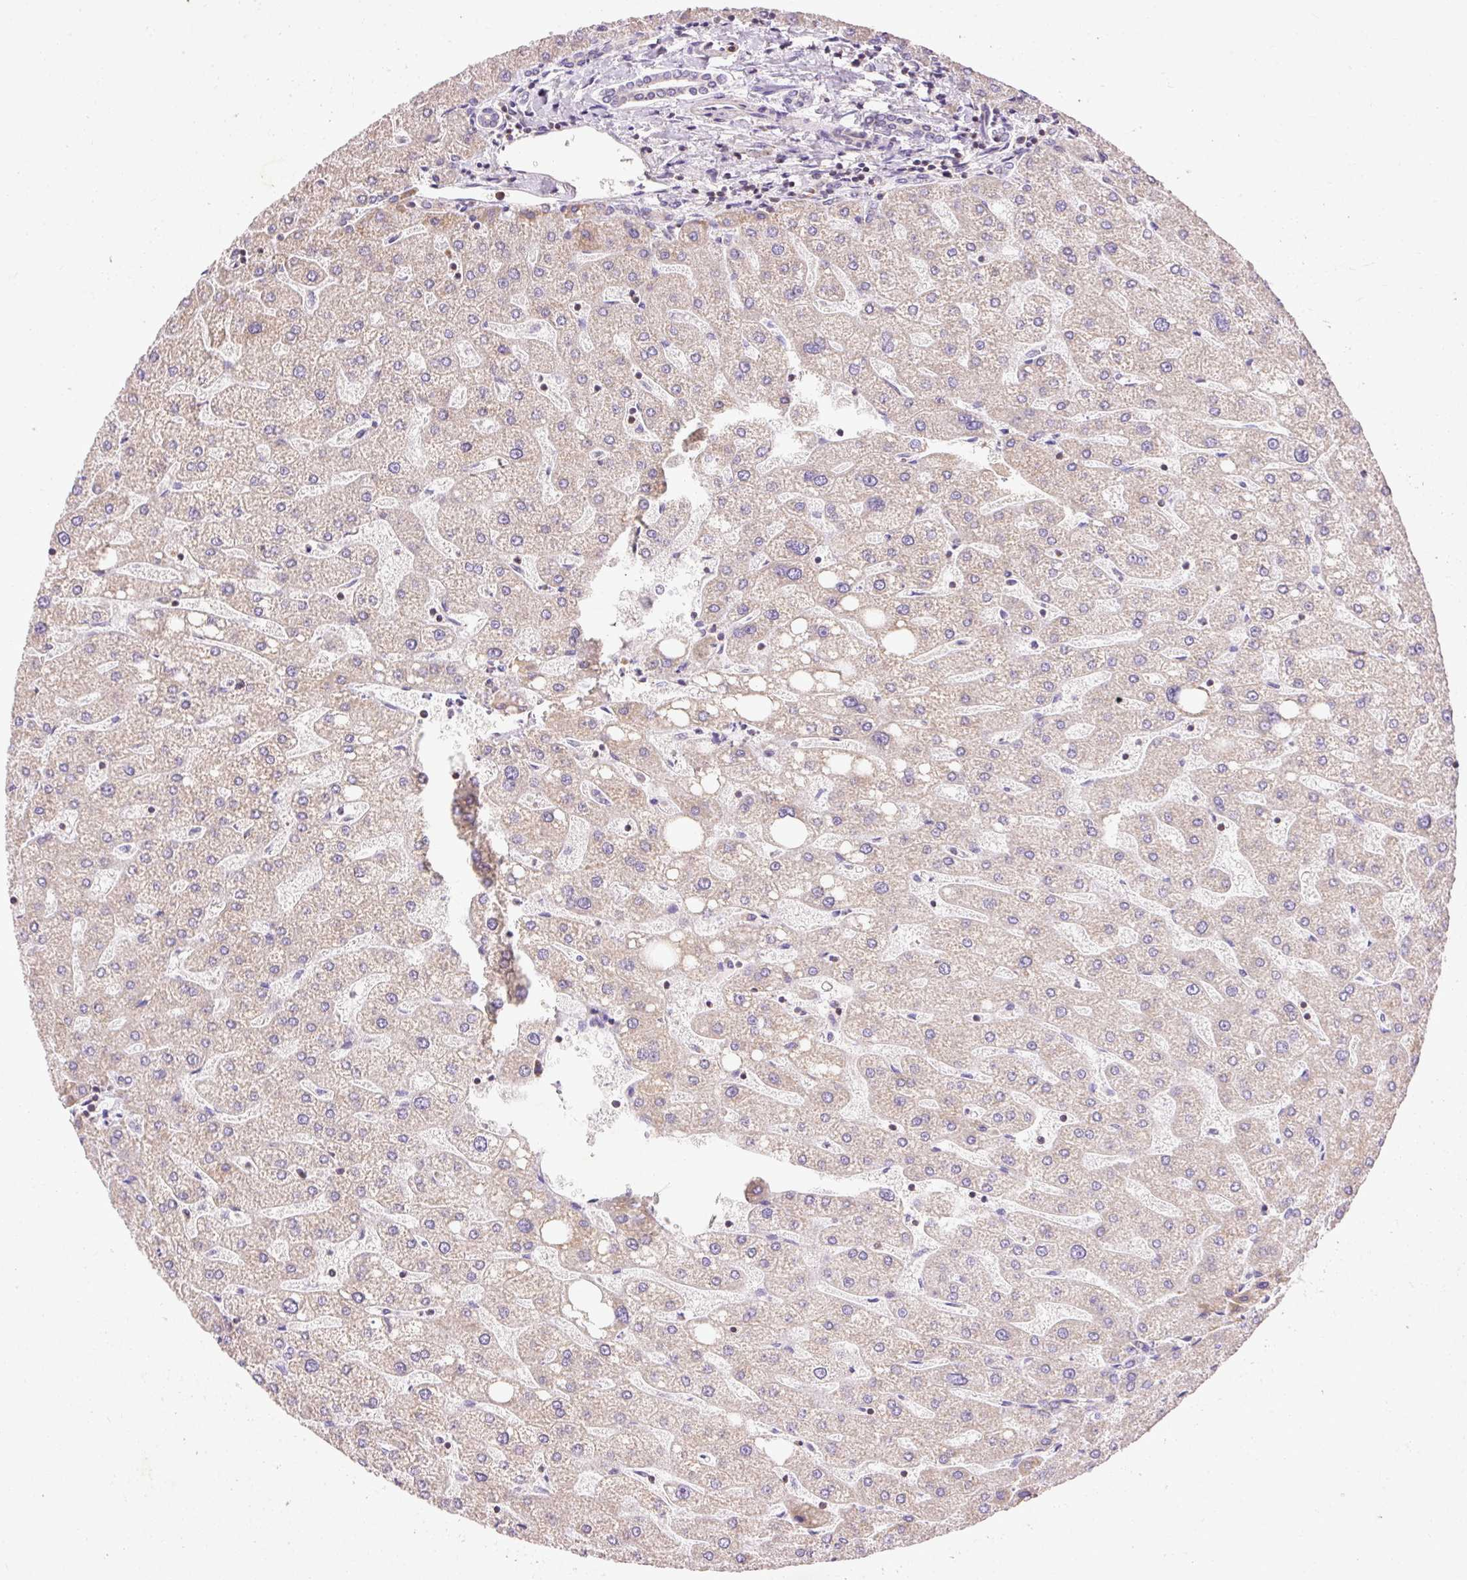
{"staining": {"intensity": "negative", "quantity": "none", "location": "none"}, "tissue": "liver", "cell_type": "Cholangiocytes", "image_type": "normal", "snomed": [{"axis": "morphology", "description": "Normal tissue, NOS"}, {"axis": "topography", "description": "Liver"}], "caption": "Immunohistochemistry (IHC) micrograph of benign liver stained for a protein (brown), which reveals no positivity in cholangiocytes.", "gene": "IMMT", "patient": {"sex": "male", "age": 67}}